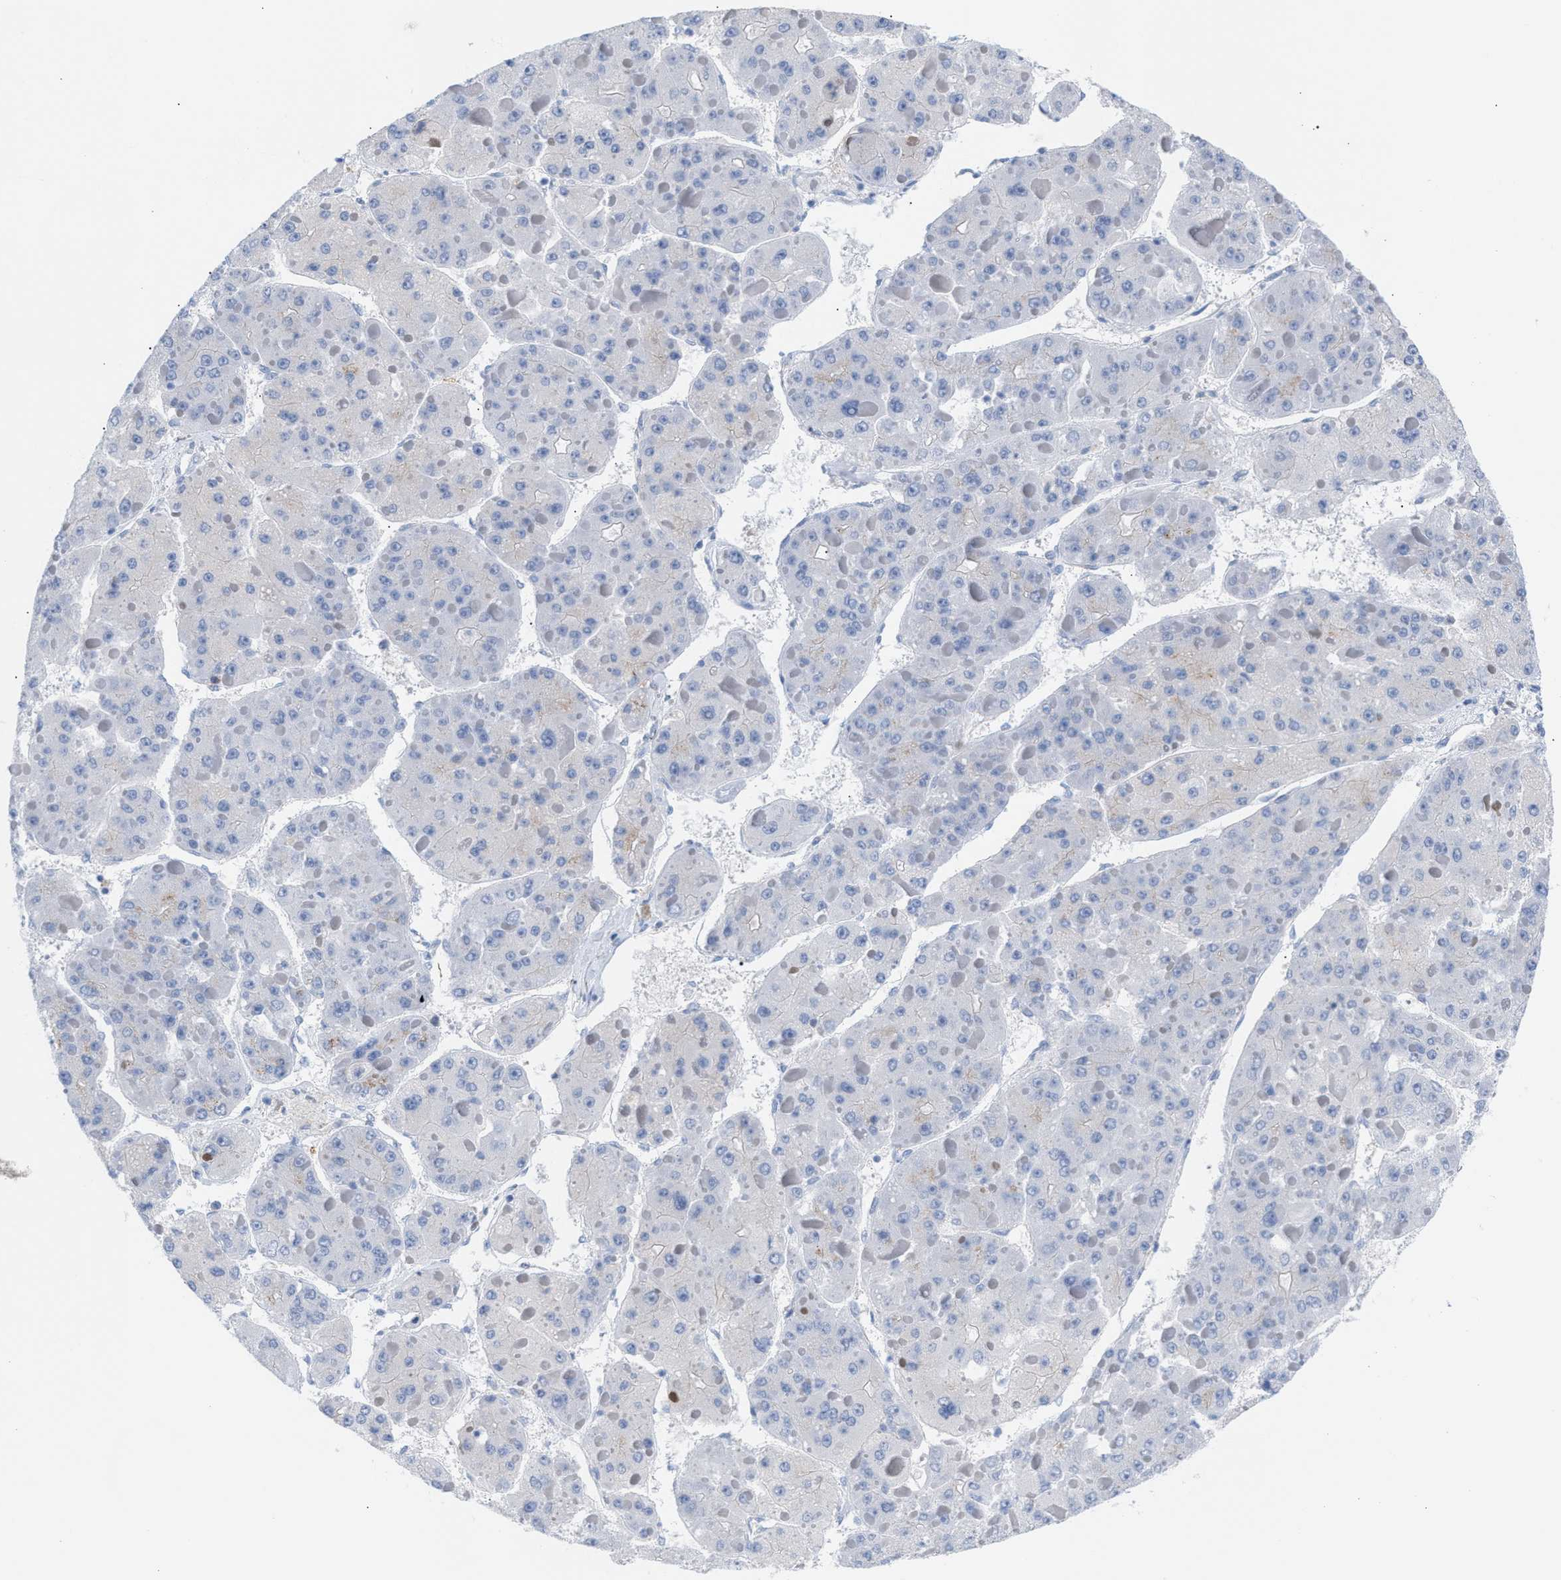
{"staining": {"intensity": "negative", "quantity": "none", "location": "none"}, "tissue": "liver cancer", "cell_type": "Tumor cells", "image_type": "cancer", "snomed": [{"axis": "morphology", "description": "Carcinoma, Hepatocellular, NOS"}, {"axis": "topography", "description": "Liver"}], "caption": "This is a image of IHC staining of liver cancer, which shows no staining in tumor cells.", "gene": "TACC3", "patient": {"sex": "female", "age": 73}}